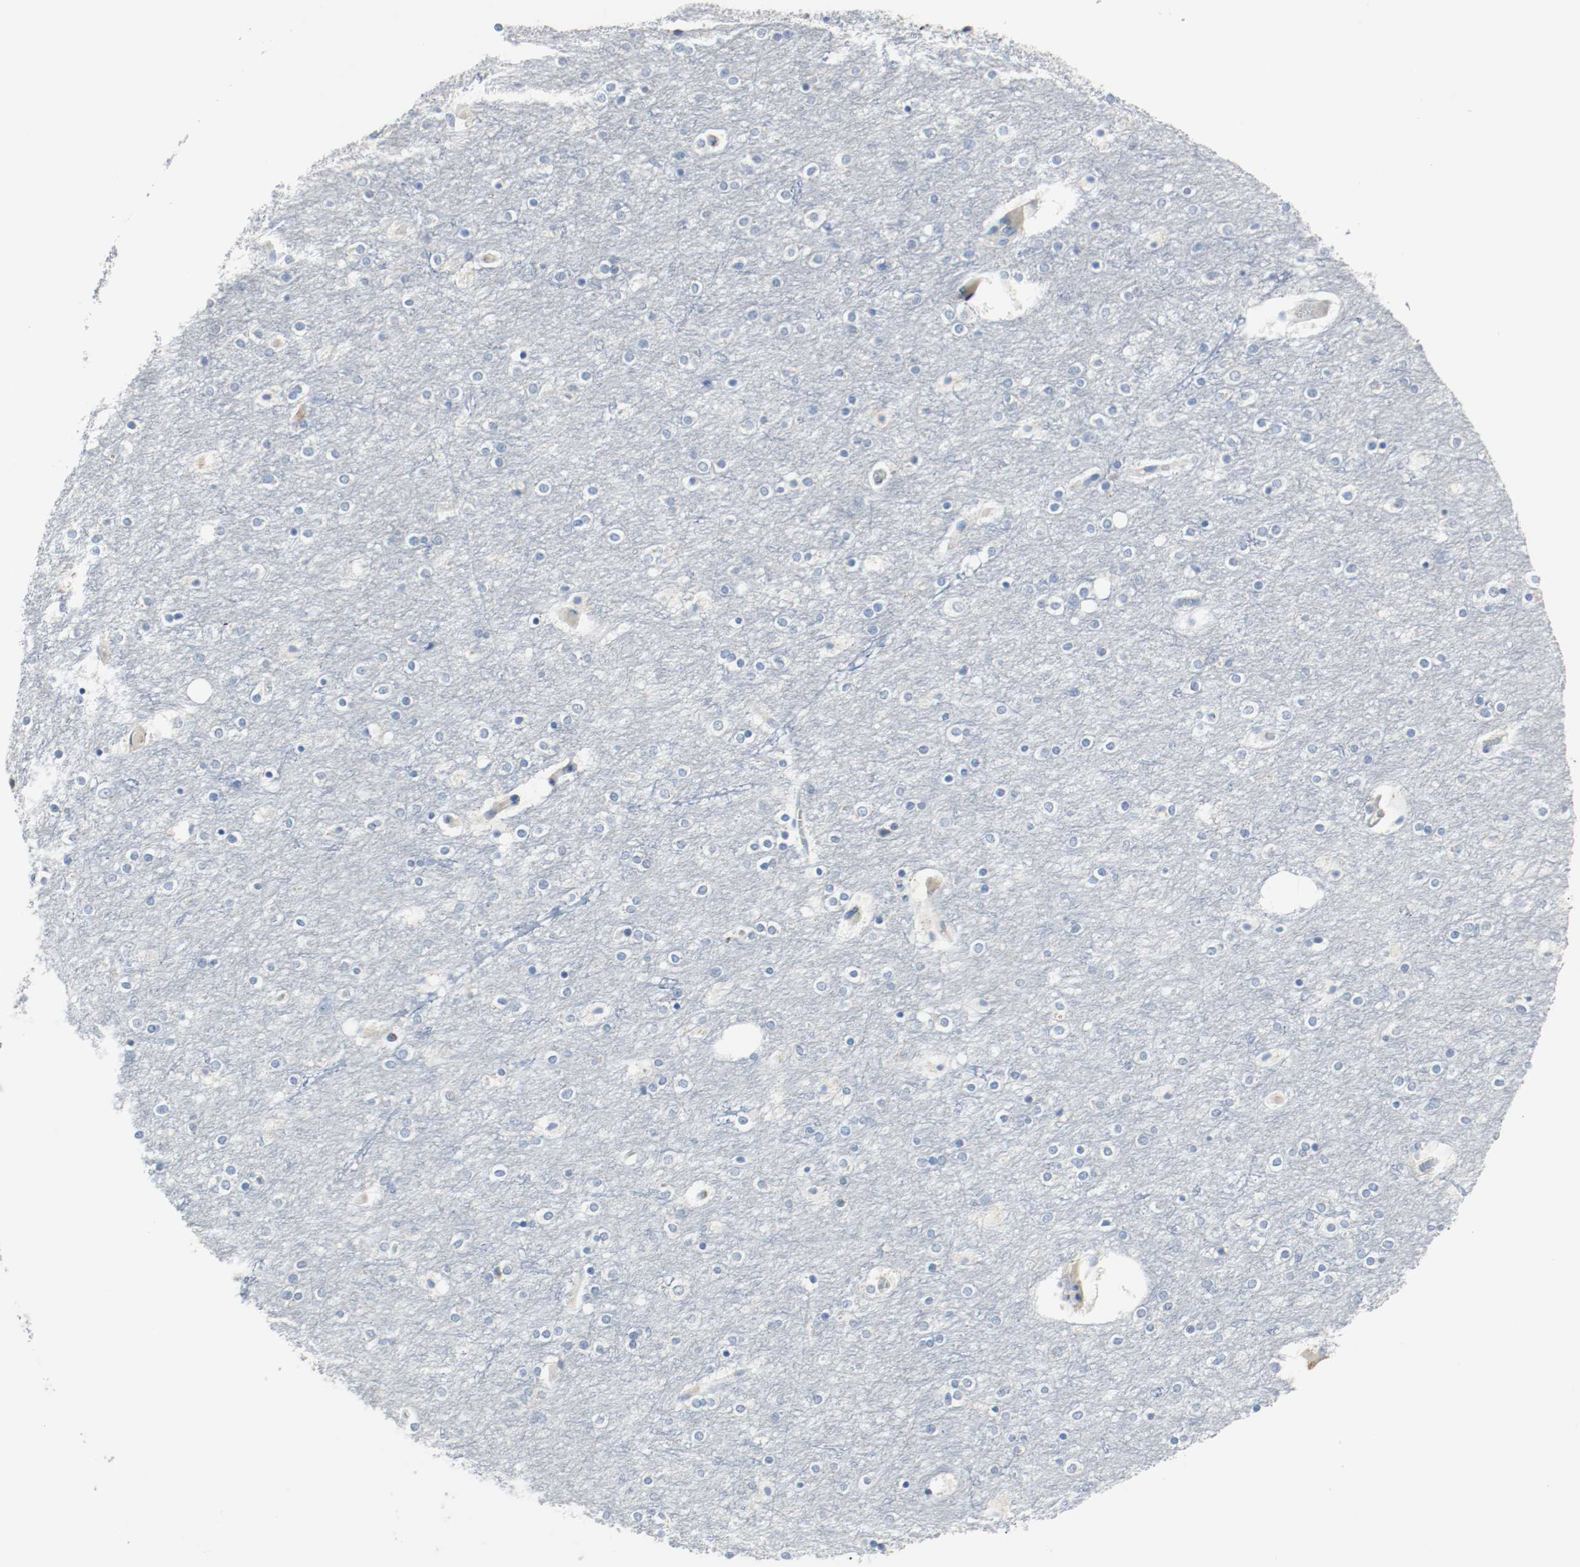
{"staining": {"intensity": "negative", "quantity": "none", "location": "none"}, "tissue": "cerebral cortex", "cell_type": "Endothelial cells", "image_type": "normal", "snomed": [{"axis": "morphology", "description": "Normal tissue, NOS"}, {"axis": "topography", "description": "Cerebral cortex"}], "caption": "Protein analysis of unremarkable cerebral cortex shows no significant staining in endothelial cells.", "gene": "LAMB1", "patient": {"sex": "female", "age": 54}}